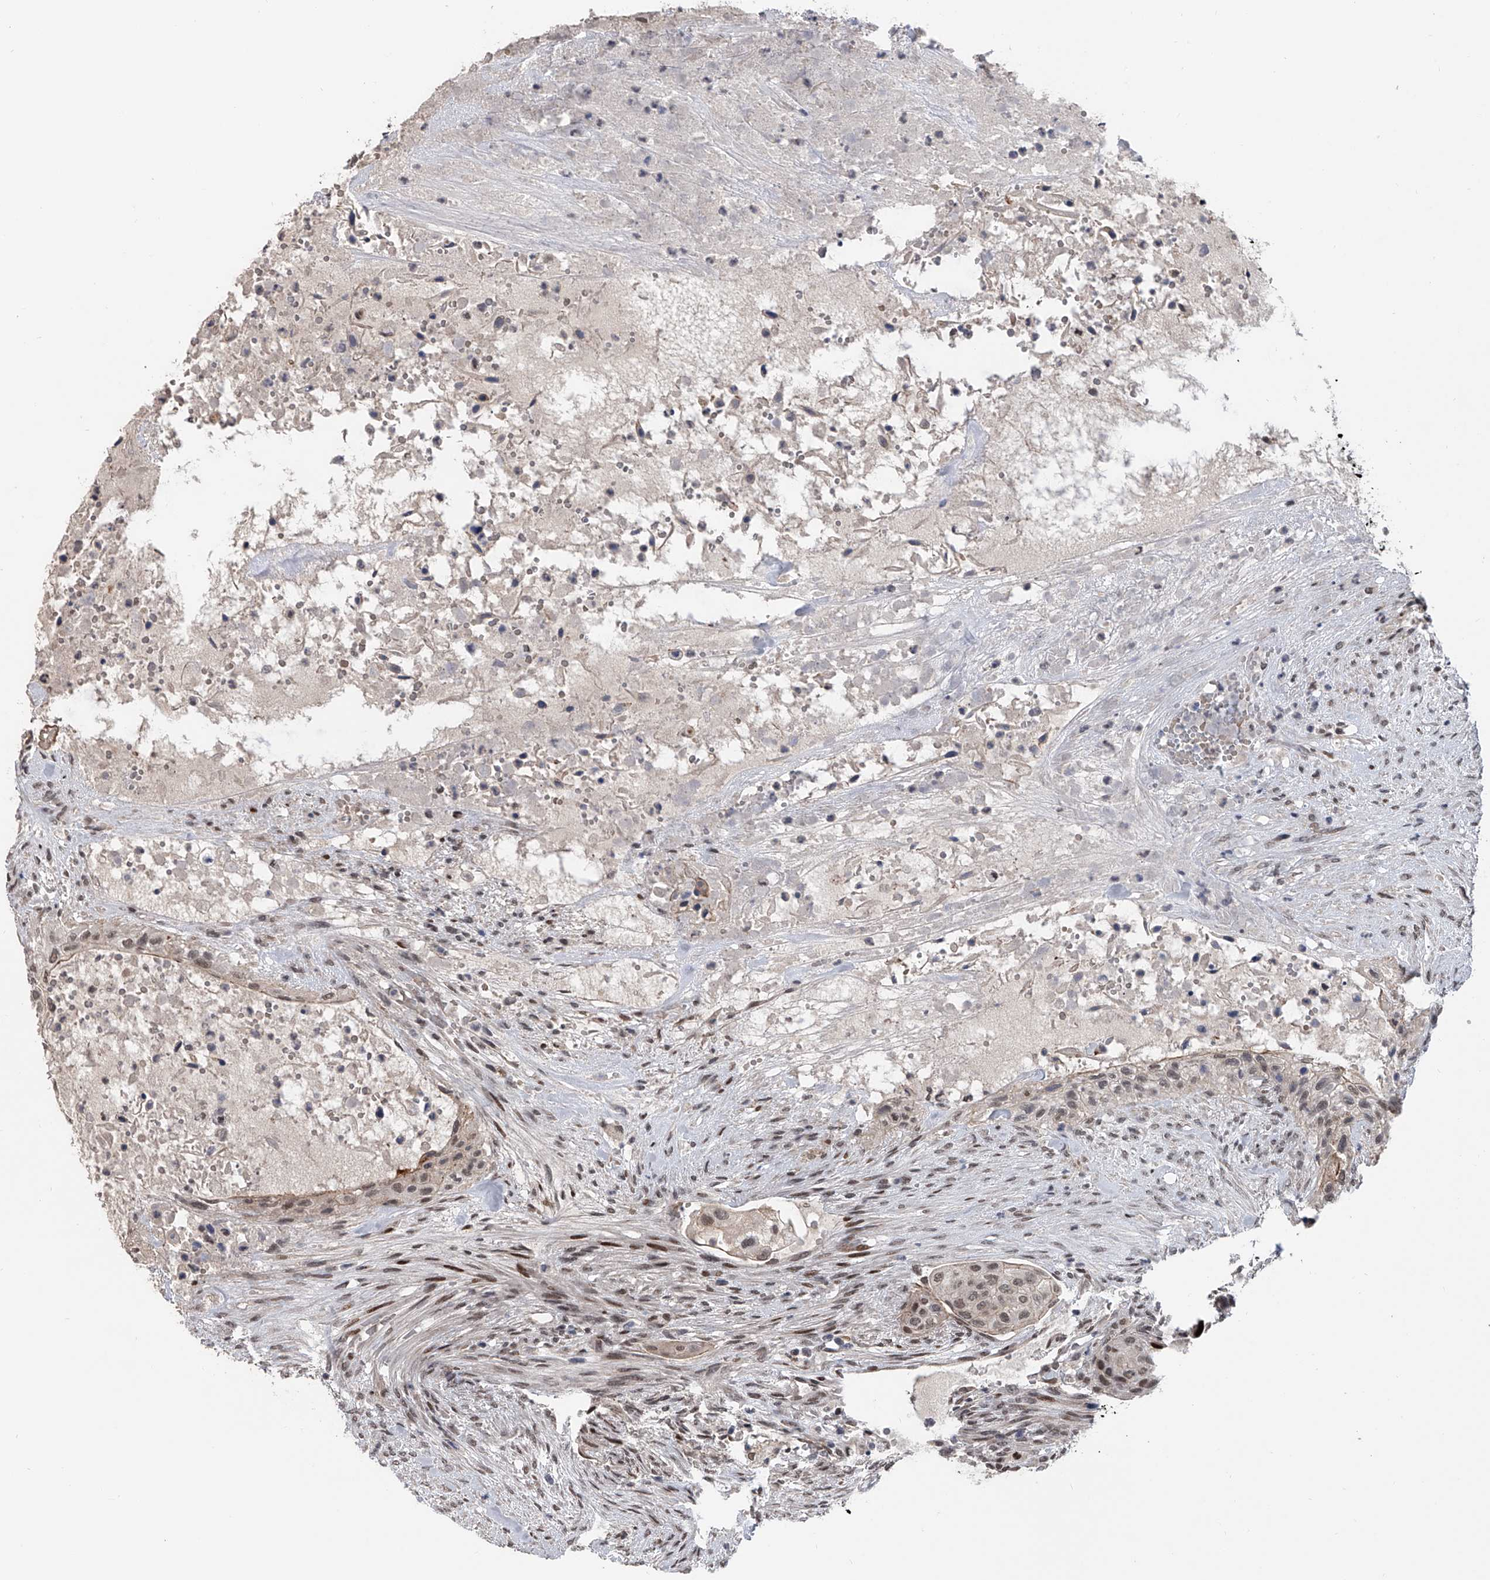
{"staining": {"intensity": "weak", "quantity": "25%-75%", "location": "cytoplasmic/membranous"}, "tissue": "urothelial cancer", "cell_type": "Tumor cells", "image_type": "cancer", "snomed": [{"axis": "morphology", "description": "Urothelial carcinoma, High grade"}, {"axis": "topography", "description": "Urinary bladder"}], "caption": "Brown immunohistochemical staining in human urothelial cancer exhibits weak cytoplasmic/membranous staining in about 25%-75% of tumor cells. (DAB IHC with brightfield microscopy, high magnification).", "gene": "ZNF426", "patient": {"sex": "male", "age": 35}}